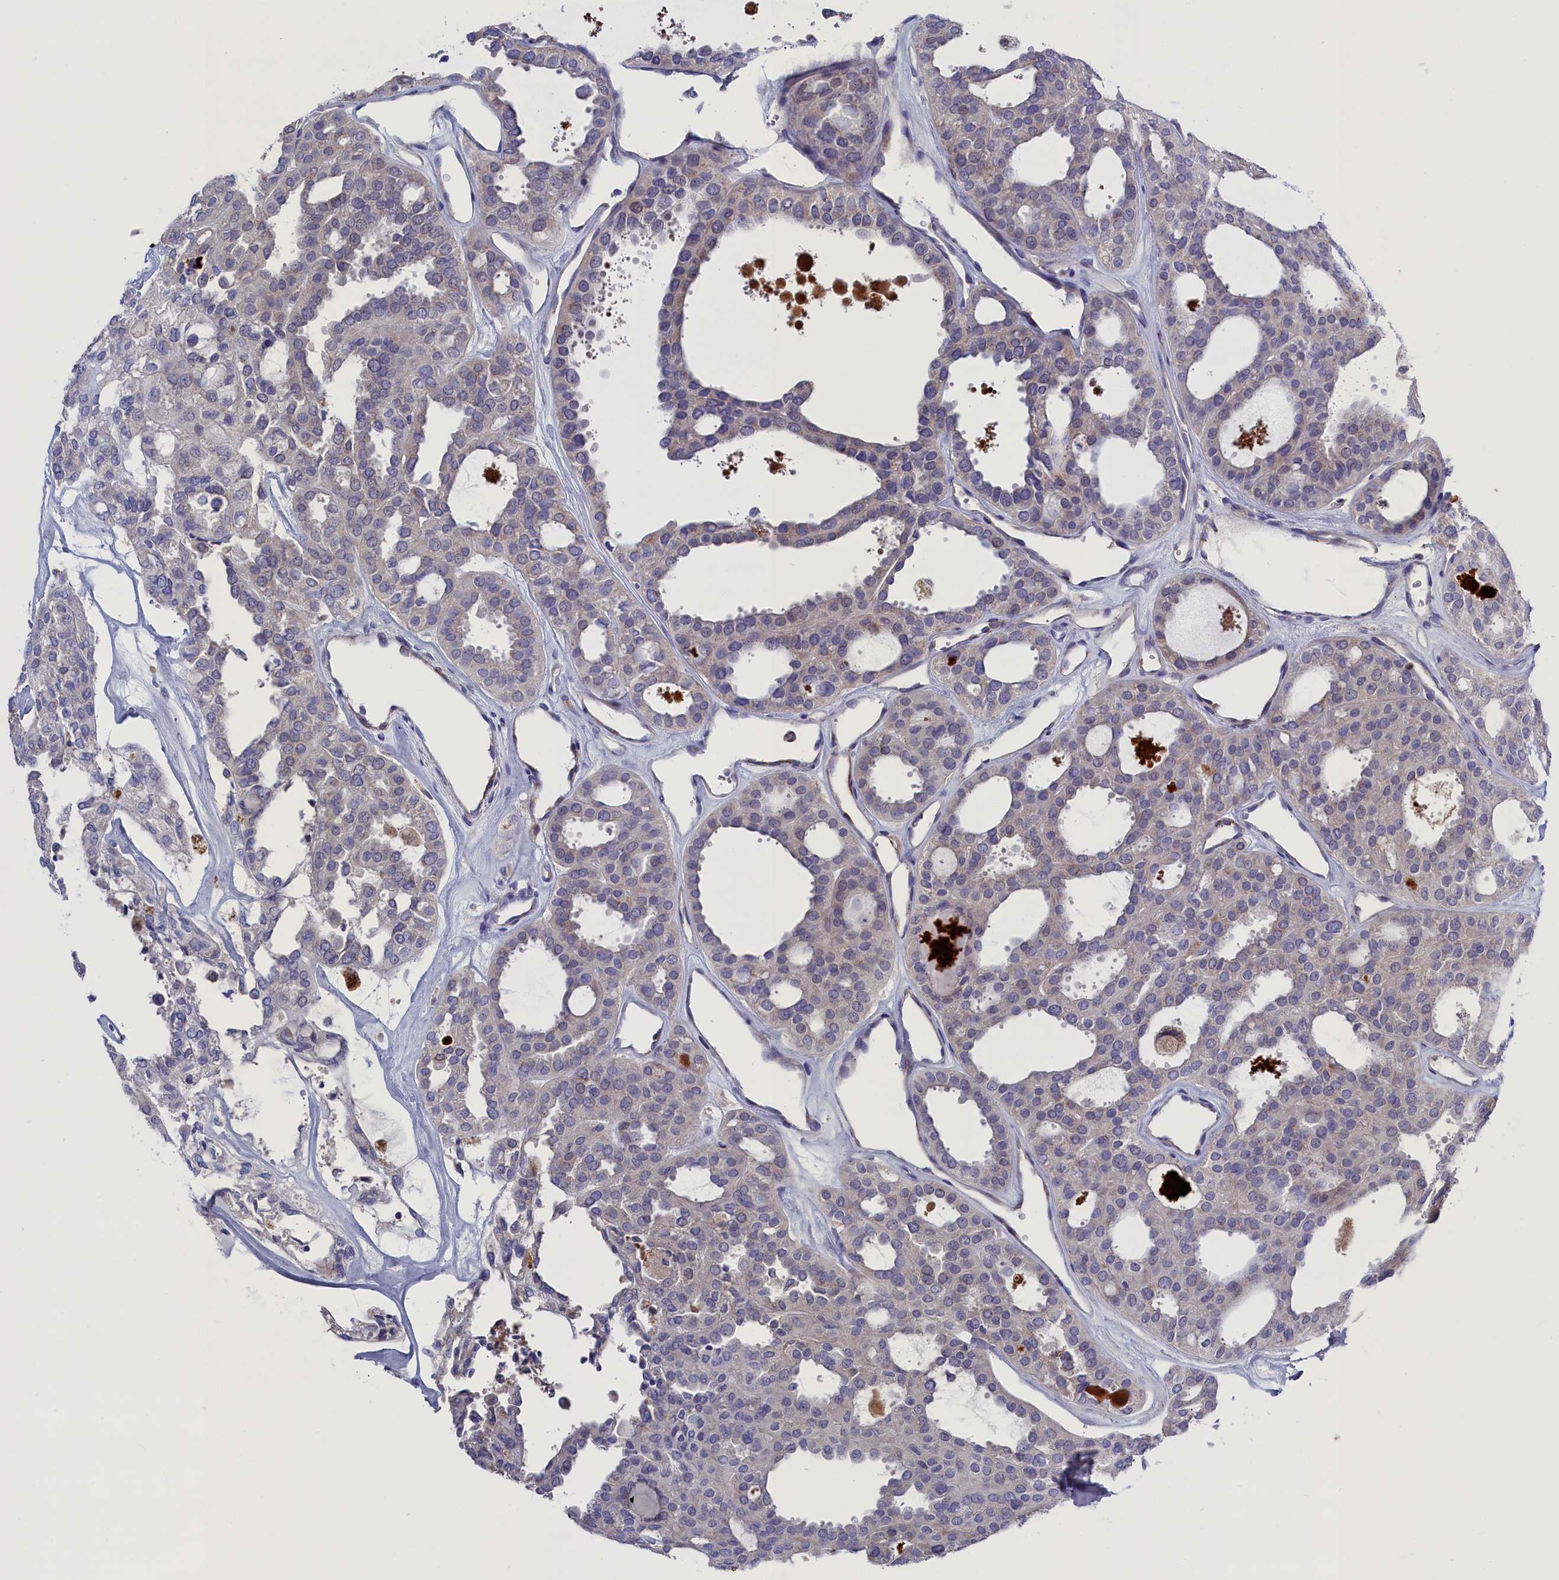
{"staining": {"intensity": "negative", "quantity": "none", "location": "none"}, "tissue": "thyroid cancer", "cell_type": "Tumor cells", "image_type": "cancer", "snomed": [{"axis": "morphology", "description": "Follicular adenoma carcinoma, NOS"}, {"axis": "topography", "description": "Thyroid gland"}], "caption": "Photomicrograph shows no protein positivity in tumor cells of follicular adenoma carcinoma (thyroid) tissue.", "gene": "GPR108", "patient": {"sex": "male", "age": 75}}